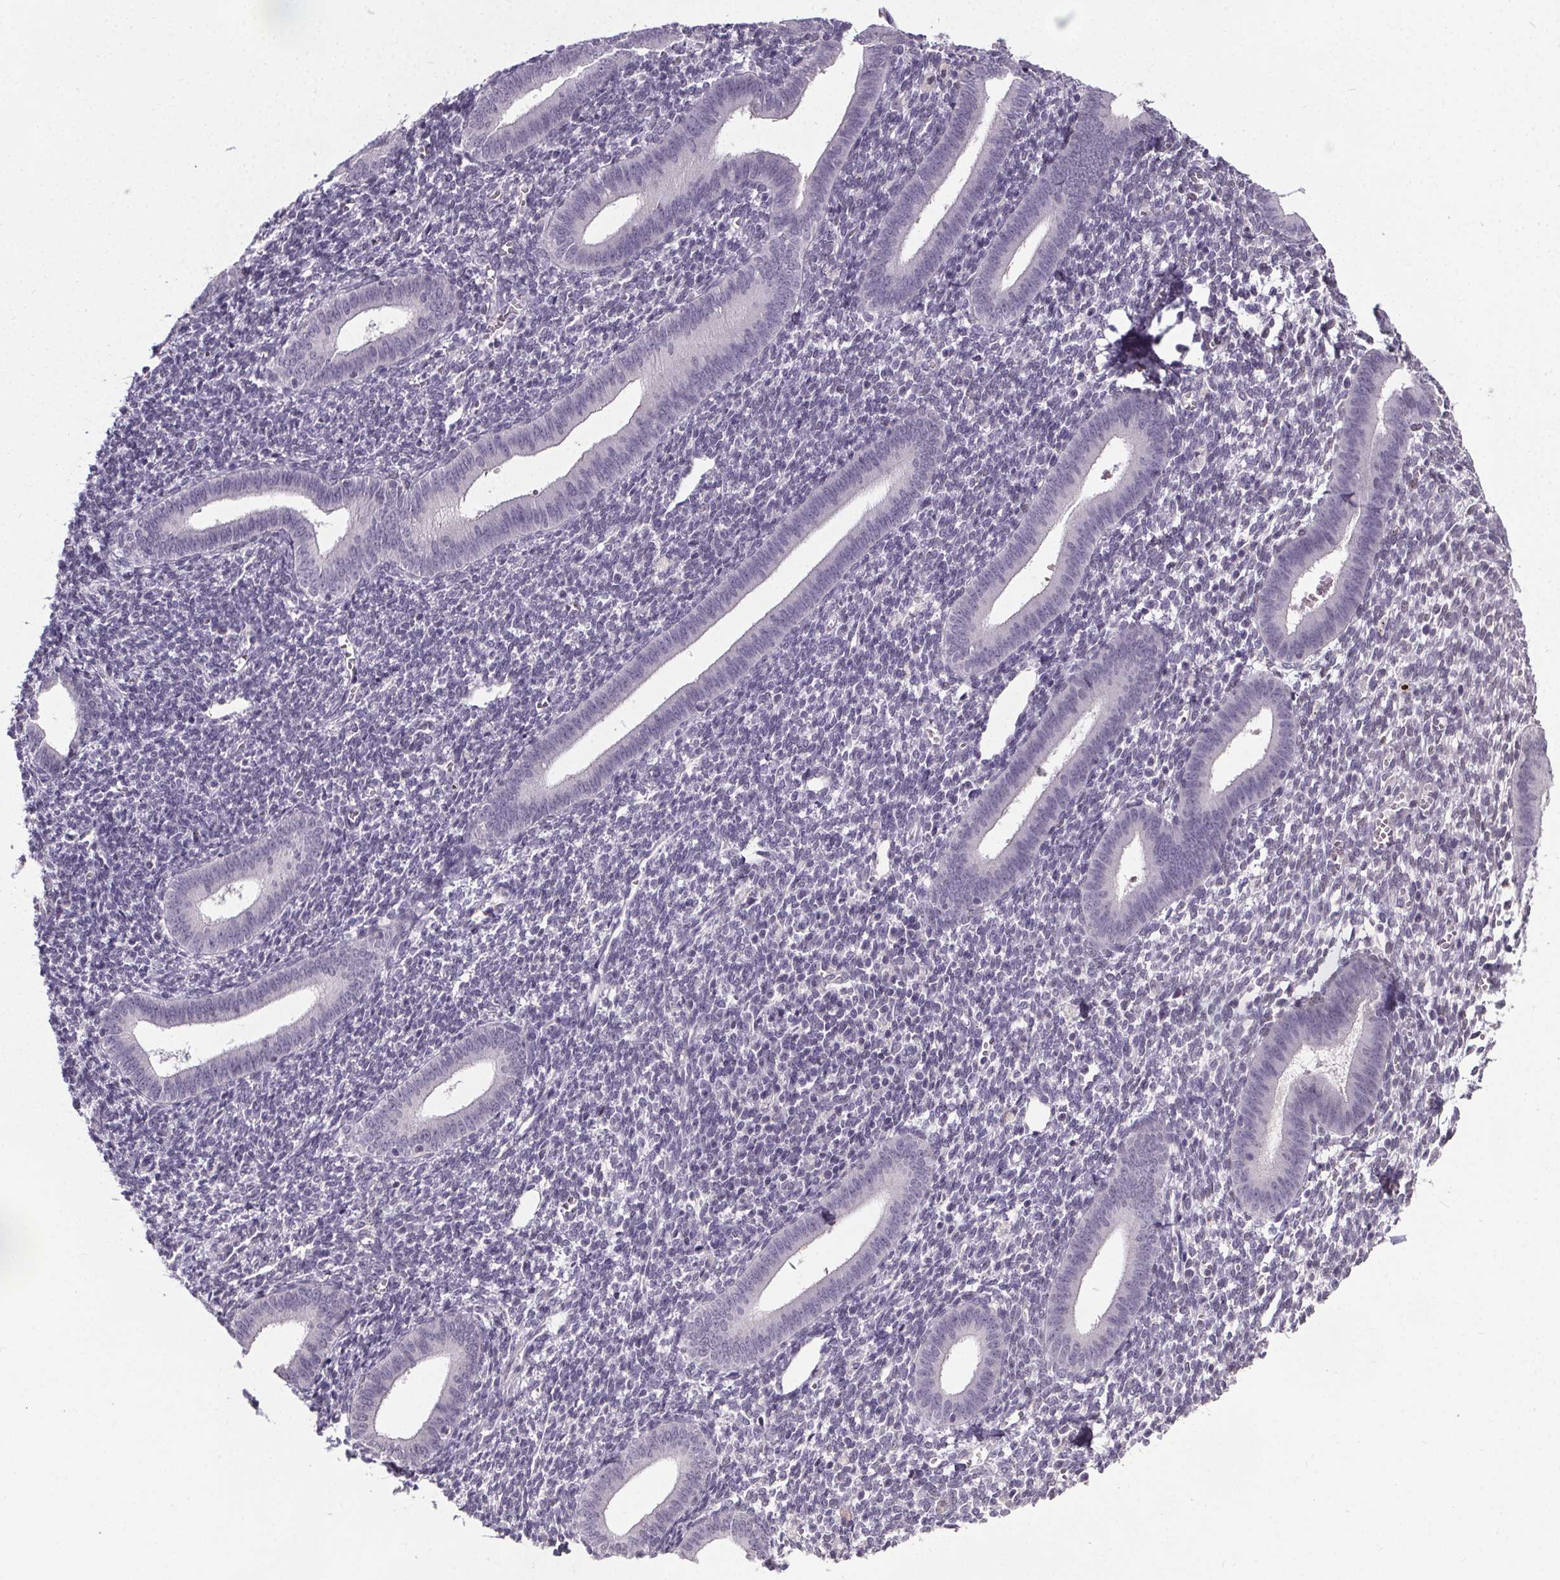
{"staining": {"intensity": "negative", "quantity": "none", "location": "none"}, "tissue": "endometrium", "cell_type": "Cells in endometrial stroma", "image_type": "normal", "snomed": [{"axis": "morphology", "description": "Normal tissue, NOS"}, {"axis": "topography", "description": "Endometrium"}], "caption": "Cells in endometrial stroma are negative for protein expression in unremarkable human endometrium. The staining is performed using DAB (3,3'-diaminobenzidine) brown chromogen with nuclei counter-stained in using hematoxylin.", "gene": "NKX6", "patient": {"sex": "female", "age": 25}}